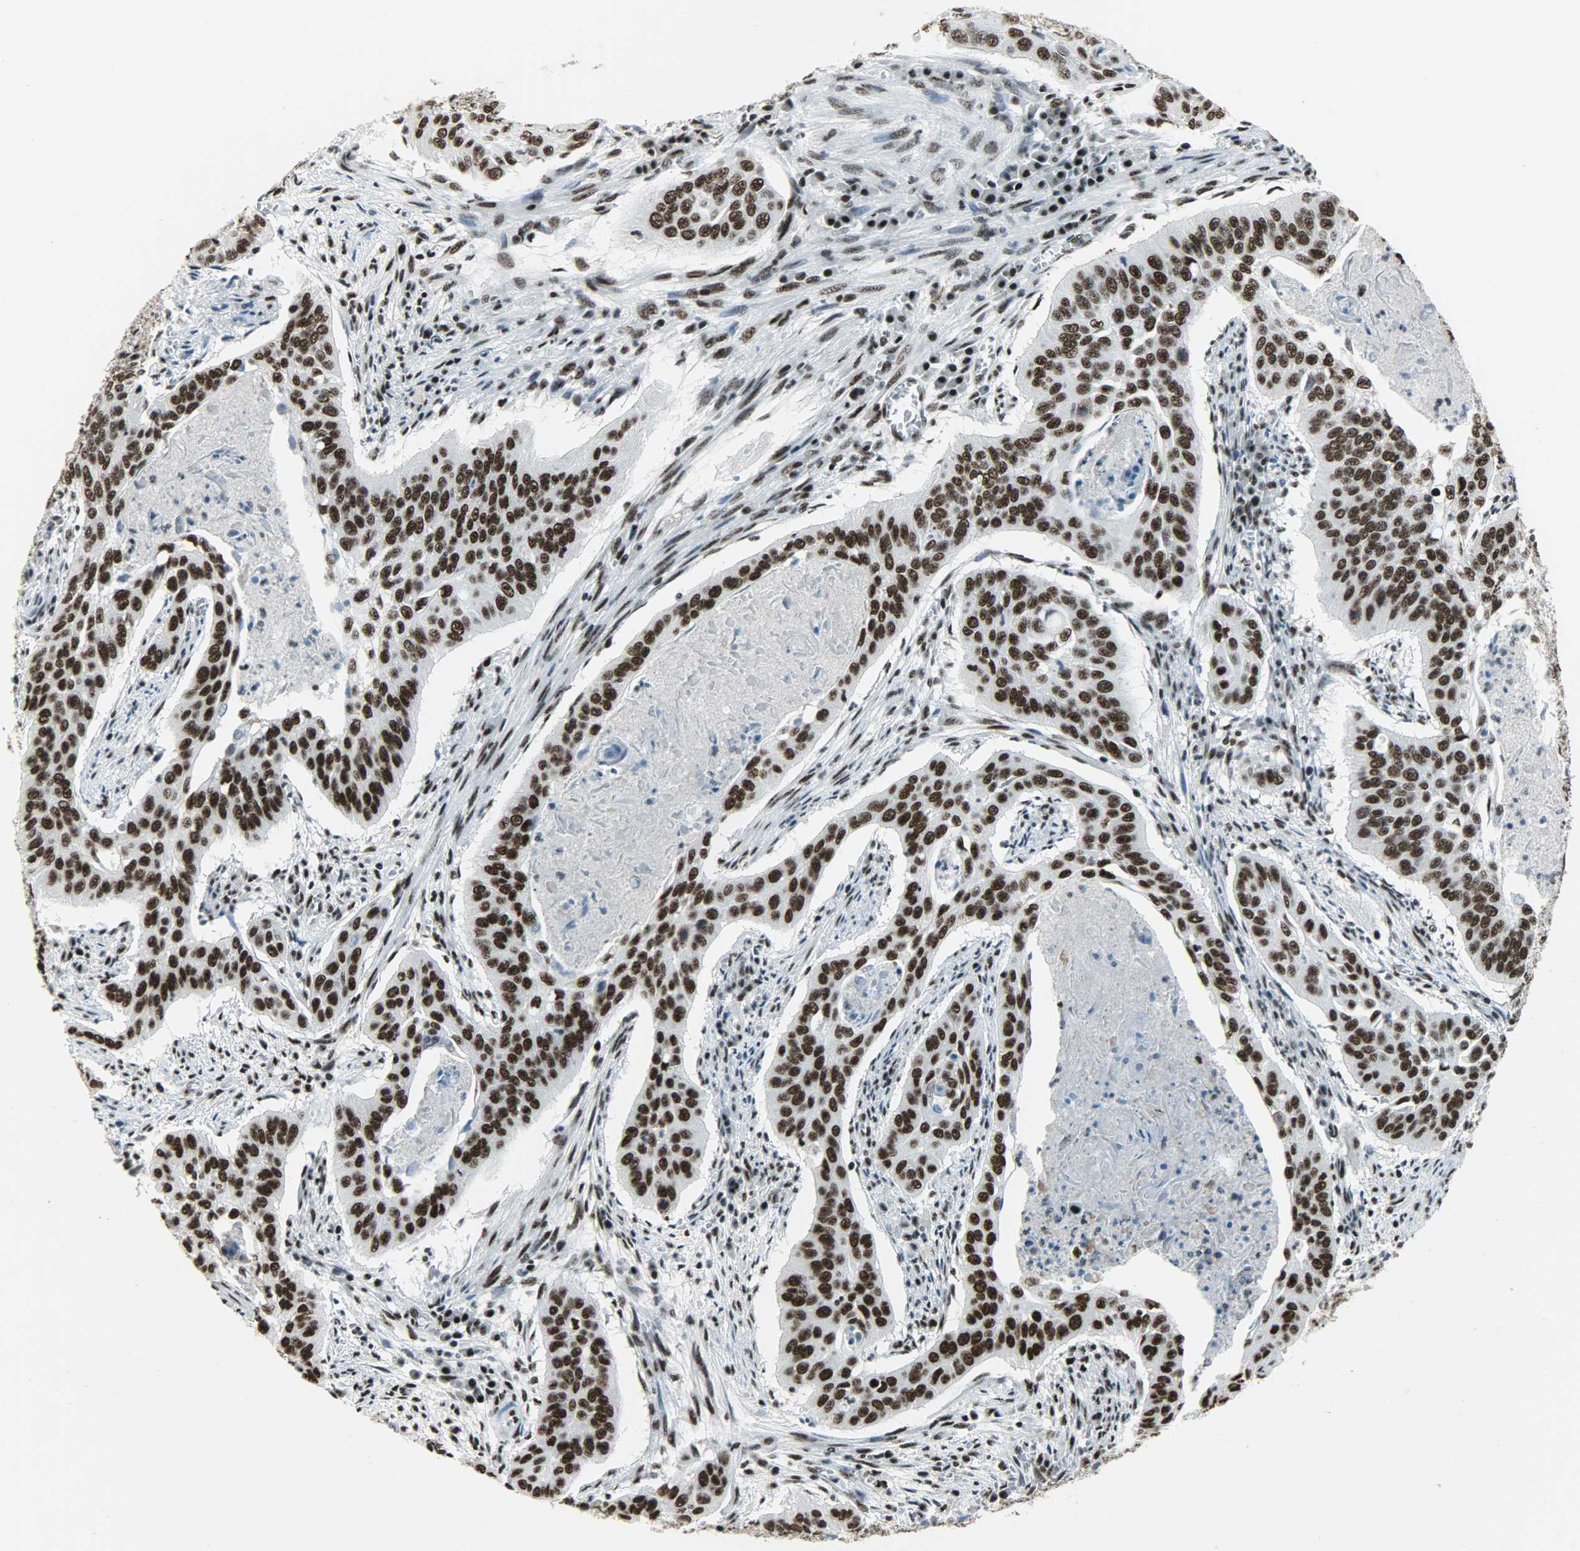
{"staining": {"intensity": "strong", "quantity": ">75%", "location": "nuclear"}, "tissue": "cervical cancer", "cell_type": "Tumor cells", "image_type": "cancer", "snomed": [{"axis": "morphology", "description": "Squamous cell carcinoma, NOS"}, {"axis": "topography", "description": "Cervix"}], "caption": "Tumor cells exhibit strong nuclear positivity in approximately >75% of cells in cervical cancer (squamous cell carcinoma).", "gene": "SNRPA", "patient": {"sex": "female", "age": 39}}